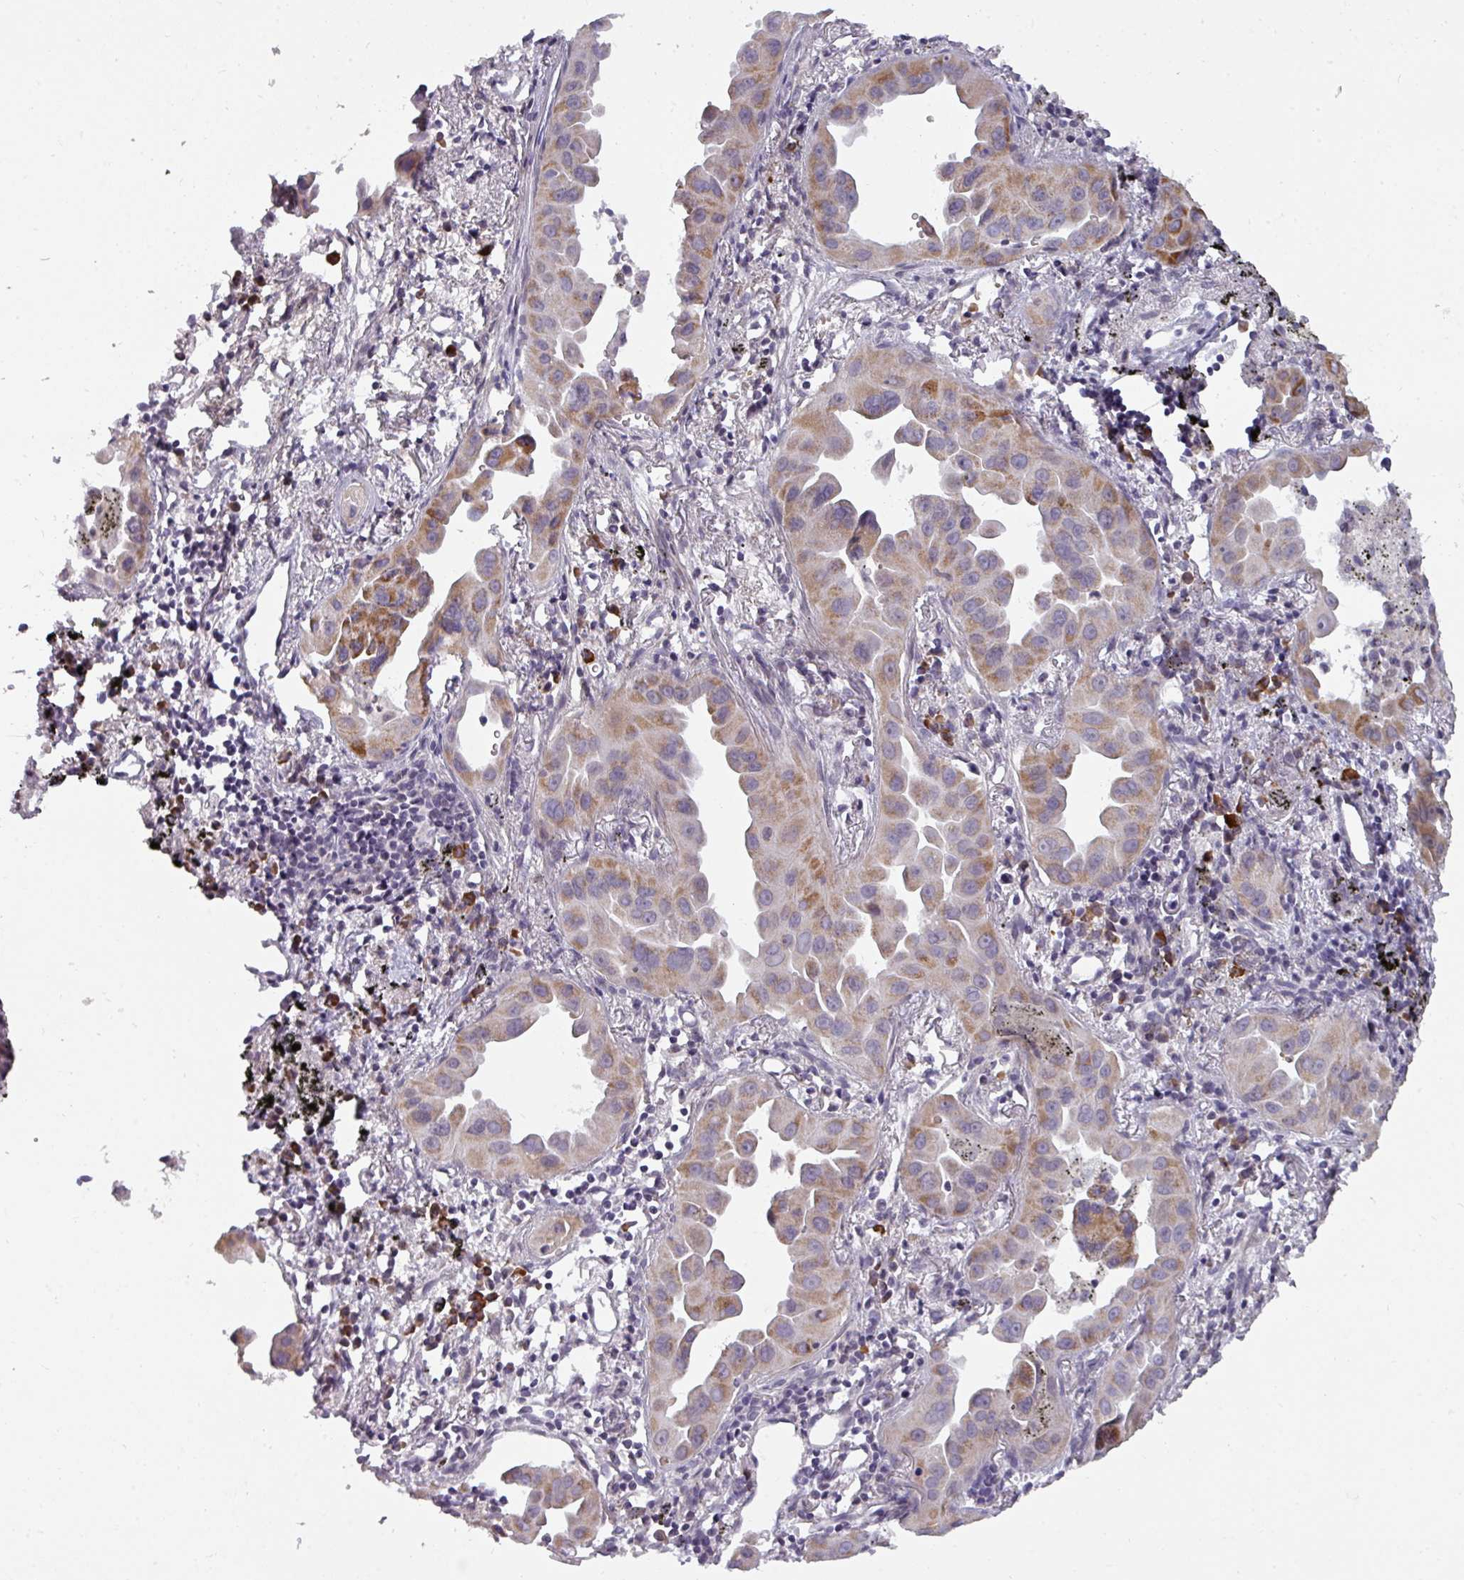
{"staining": {"intensity": "moderate", "quantity": "25%-75%", "location": "cytoplasmic/membranous"}, "tissue": "lung cancer", "cell_type": "Tumor cells", "image_type": "cancer", "snomed": [{"axis": "morphology", "description": "Adenocarcinoma, NOS"}, {"axis": "topography", "description": "Lung"}], "caption": "IHC histopathology image of neoplastic tissue: human lung cancer stained using immunohistochemistry (IHC) shows medium levels of moderate protein expression localized specifically in the cytoplasmic/membranous of tumor cells, appearing as a cytoplasmic/membranous brown color.", "gene": "C2orf68", "patient": {"sex": "male", "age": 68}}